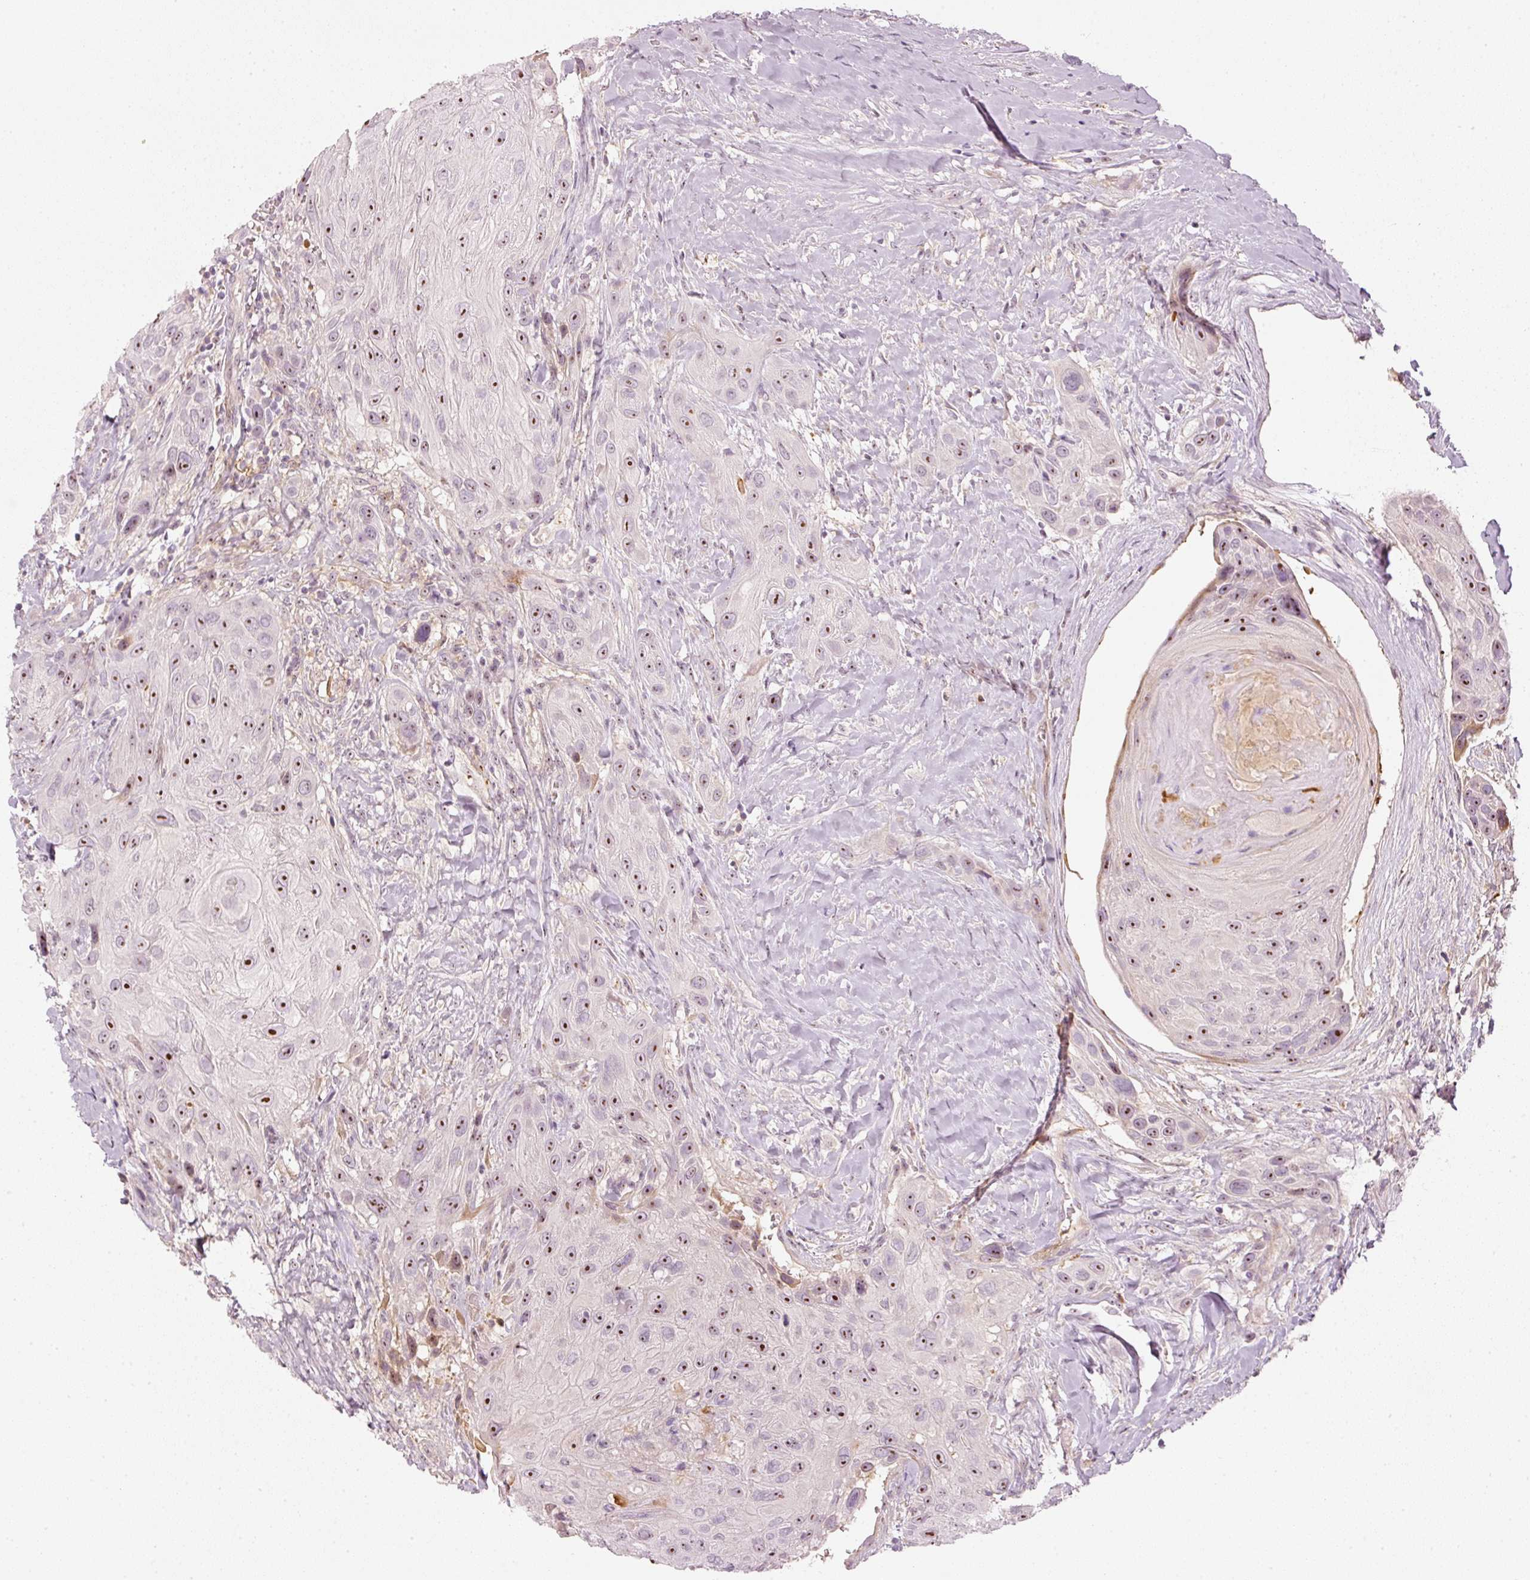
{"staining": {"intensity": "moderate", "quantity": ">75%", "location": "nuclear"}, "tissue": "head and neck cancer", "cell_type": "Tumor cells", "image_type": "cancer", "snomed": [{"axis": "morphology", "description": "Squamous cell carcinoma, NOS"}, {"axis": "topography", "description": "Head-Neck"}], "caption": "DAB (3,3'-diaminobenzidine) immunohistochemical staining of human squamous cell carcinoma (head and neck) displays moderate nuclear protein expression in about >75% of tumor cells.", "gene": "VCAM1", "patient": {"sex": "male", "age": 81}}